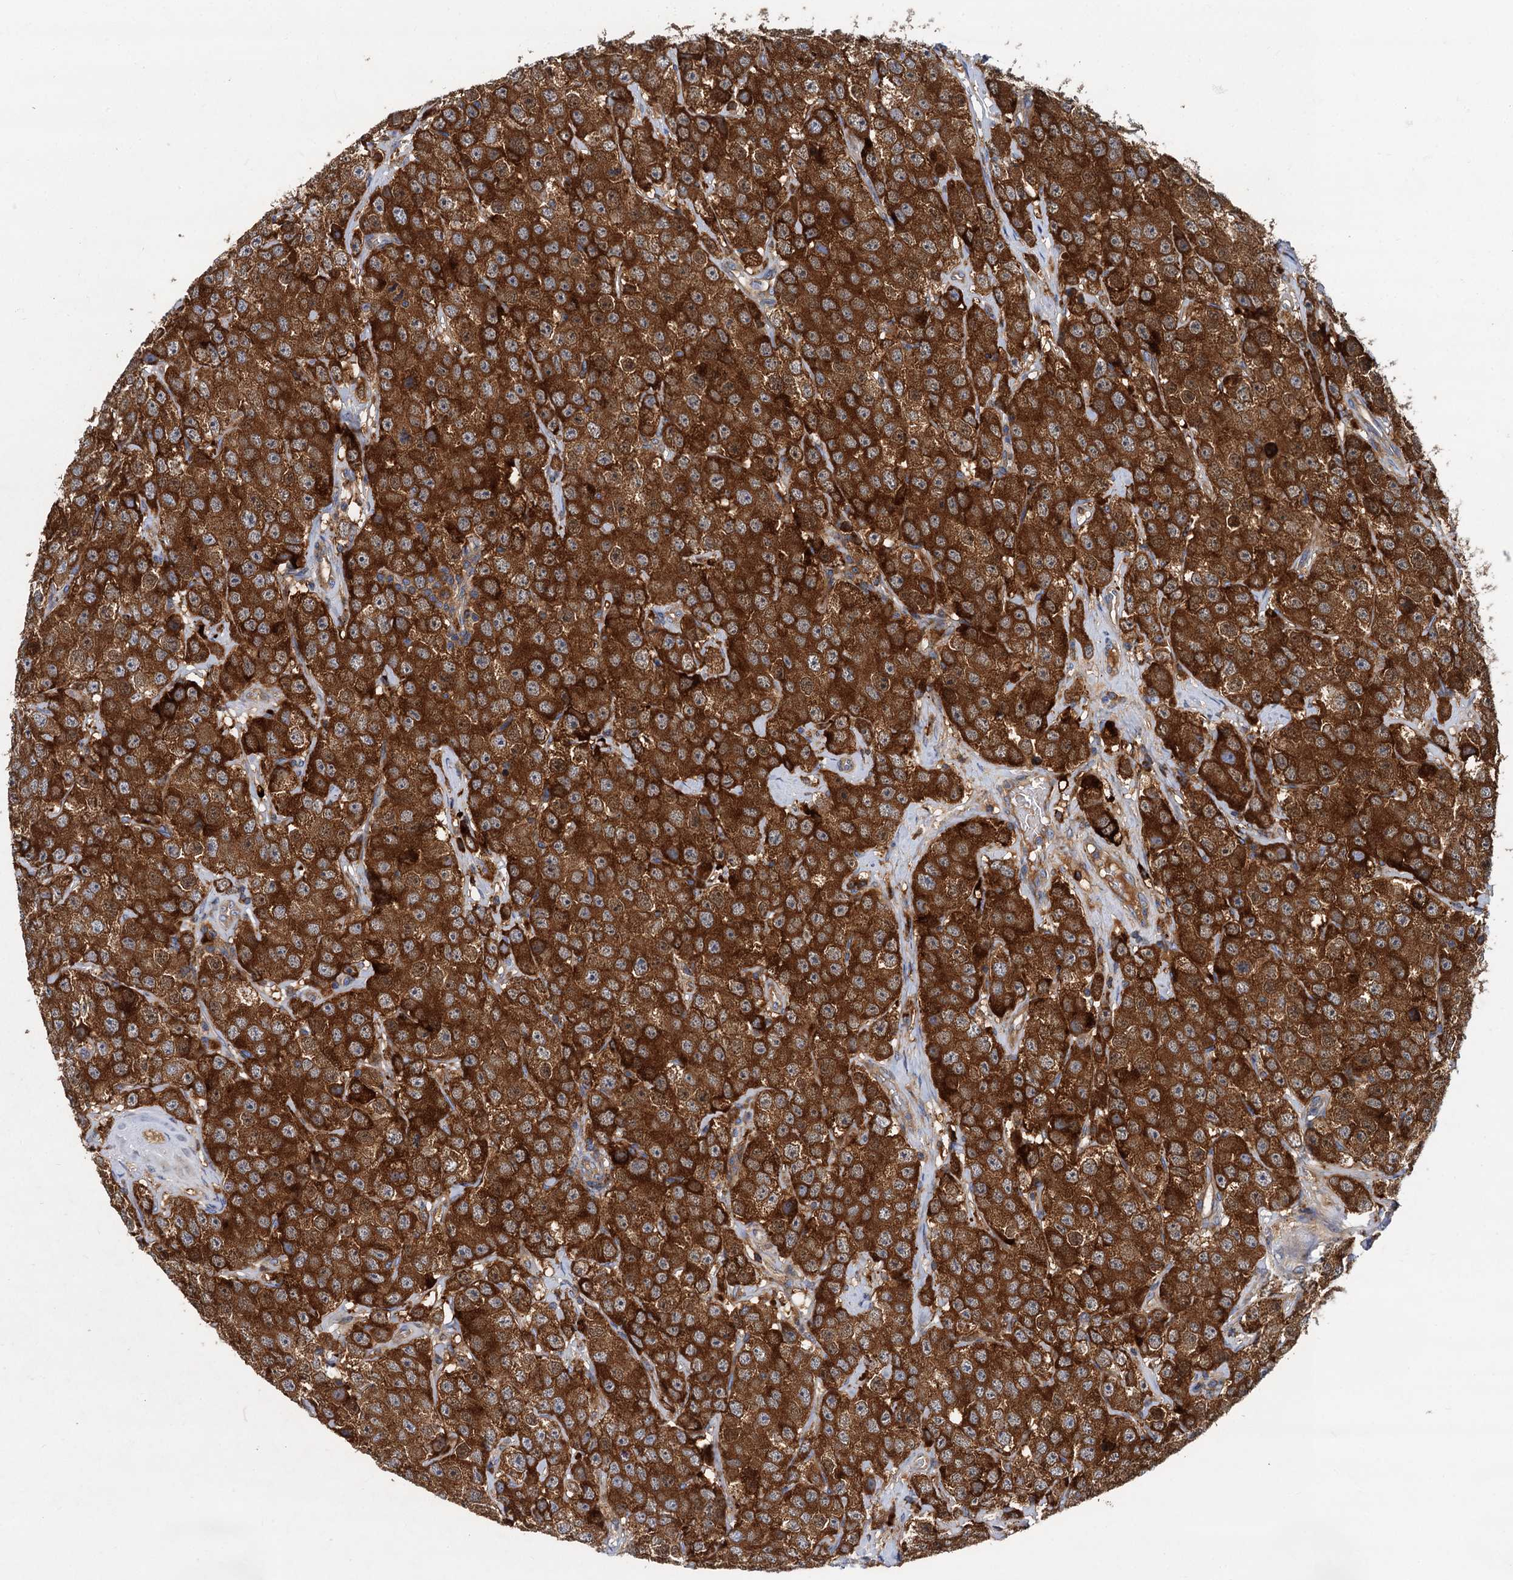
{"staining": {"intensity": "strong", "quantity": ">75%", "location": "cytoplasmic/membranous"}, "tissue": "testis cancer", "cell_type": "Tumor cells", "image_type": "cancer", "snomed": [{"axis": "morphology", "description": "Seminoma, NOS"}, {"axis": "topography", "description": "Testis"}], "caption": "Protein expression analysis of human testis cancer (seminoma) reveals strong cytoplasmic/membranous expression in approximately >75% of tumor cells.", "gene": "ALKBH7", "patient": {"sex": "male", "age": 28}}